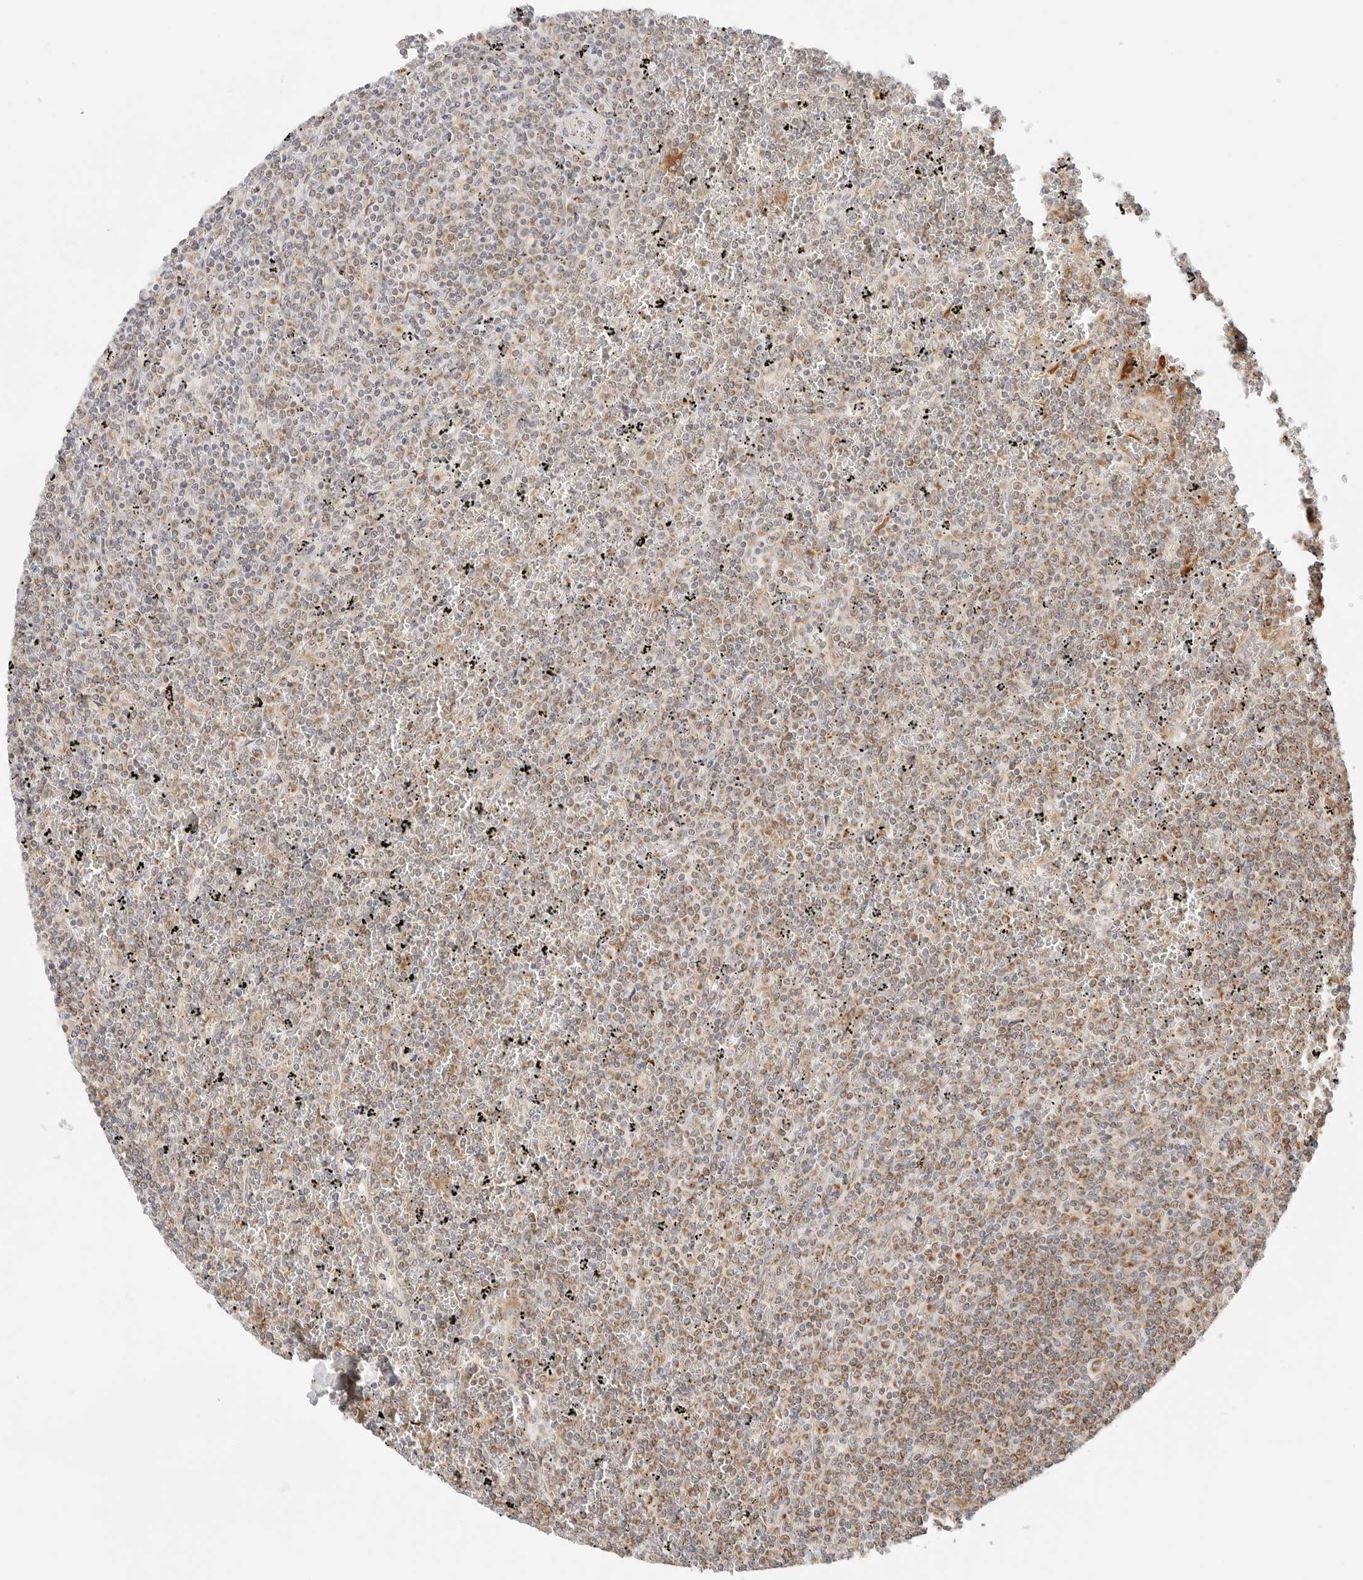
{"staining": {"intensity": "weak", "quantity": ">75%", "location": "cytoplasmic/membranous"}, "tissue": "lymphoma", "cell_type": "Tumor cells", "image_type": "cancer", "snomed": [{"axis": "morphology", "description": "Malignant lymphoma, non-Hodgkin's type, Low grade"}, {"axis": "topography", "description": "Spleen"}], "caption": "The photomicrograph shows immunohistochemical staining of lymphoma. There is weak cytoplasmic/membranous expression is seen in about >75% of tumor cells.", "gene": "ERO1B", "patient": {"sex": "female", "age": 19}}